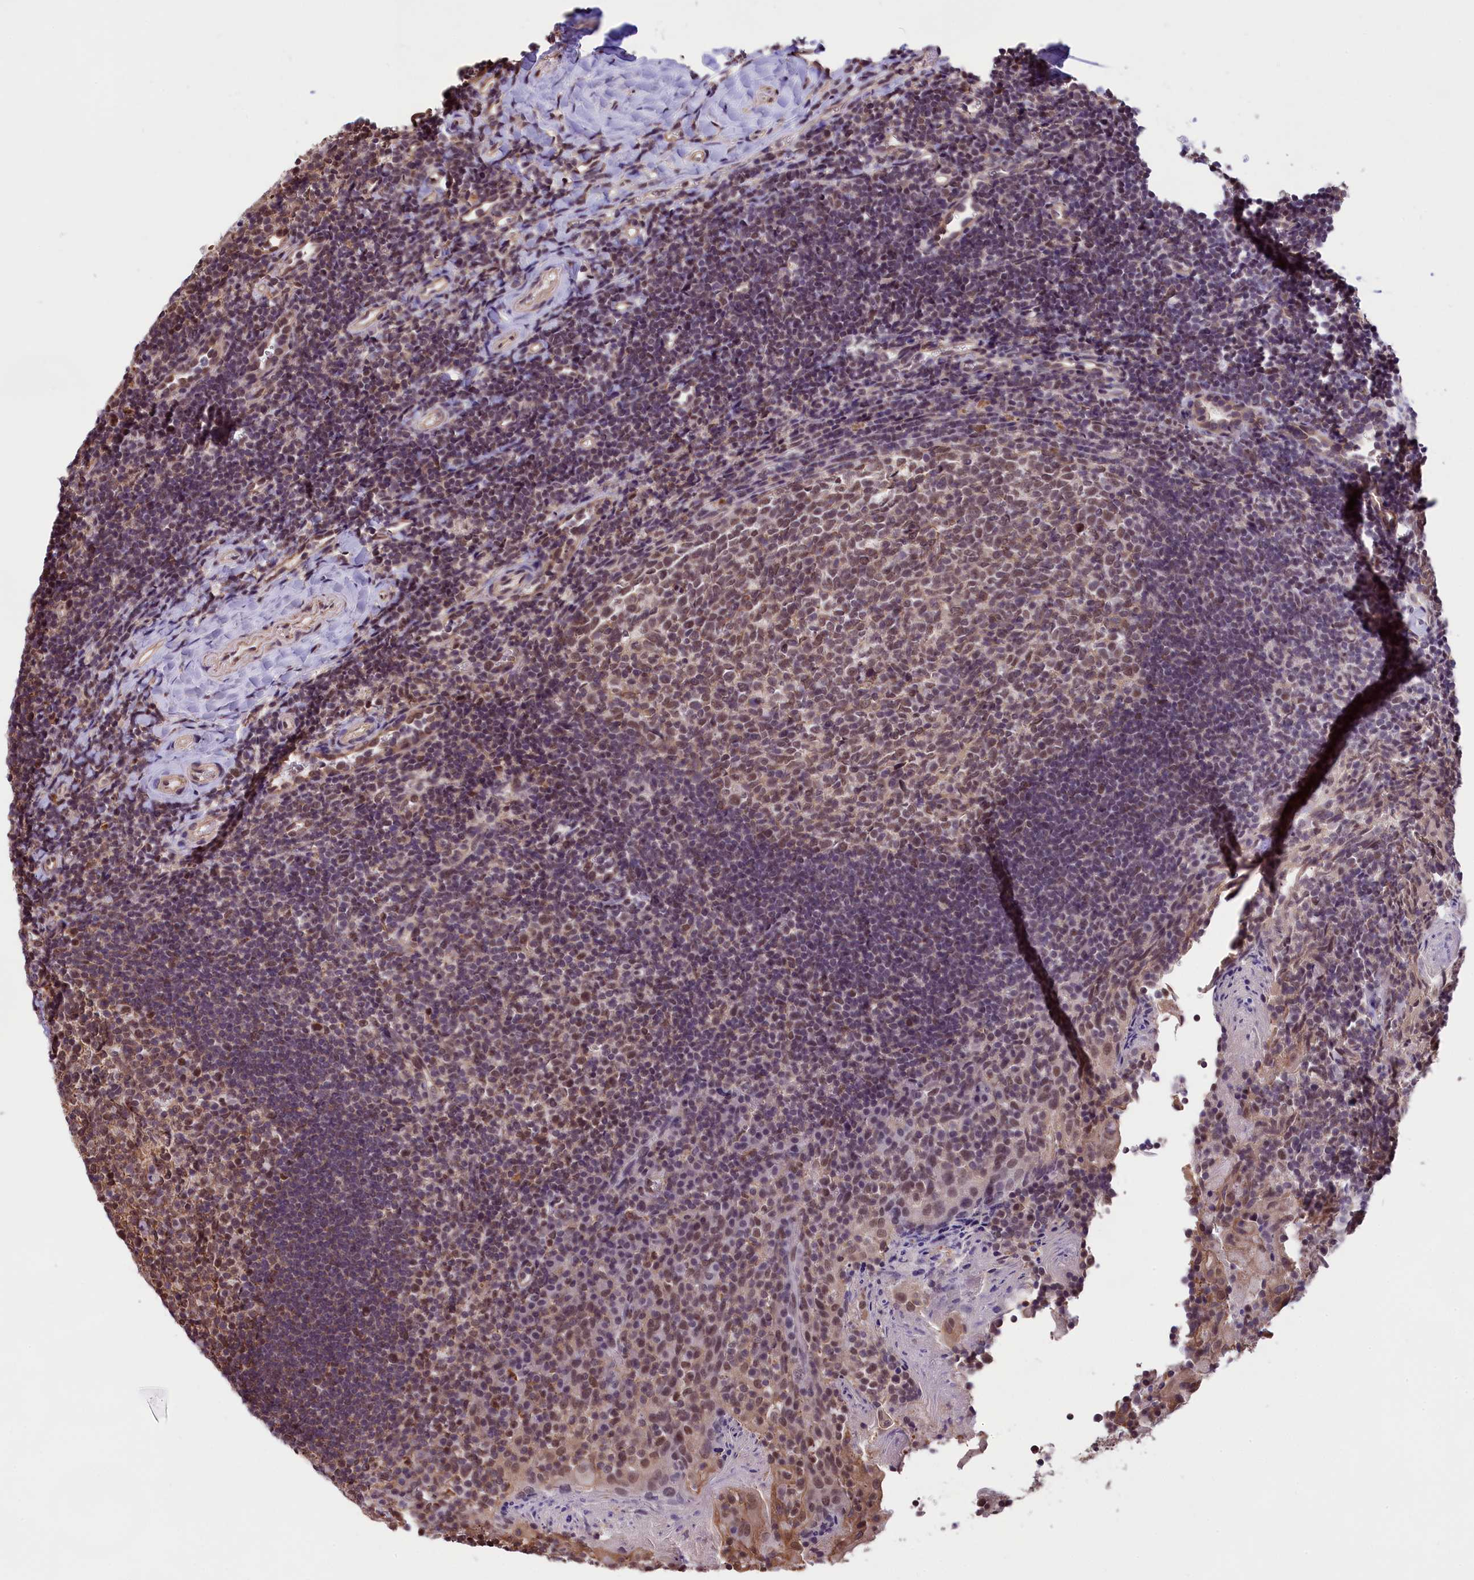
{"staining": {"intensity": "moderate", "quantity": ">75%", "location": "nuclear"}, "tissue": "tonsil", "cell_type": "Germinal center cells", "image_type": "normal", "snomed": [{"axis": "morphology", "description": "Normal tissue, NOS"}, {"axis": "topography", "description": "Tonsil"}], "caption": "Human tonsil stained for a protein (brown) shows moderate nuclear positive staining in approximately >75% of germinal center cells.", "gene": "ZC3H4", "patient": {"sex": "female", "age": 10}}